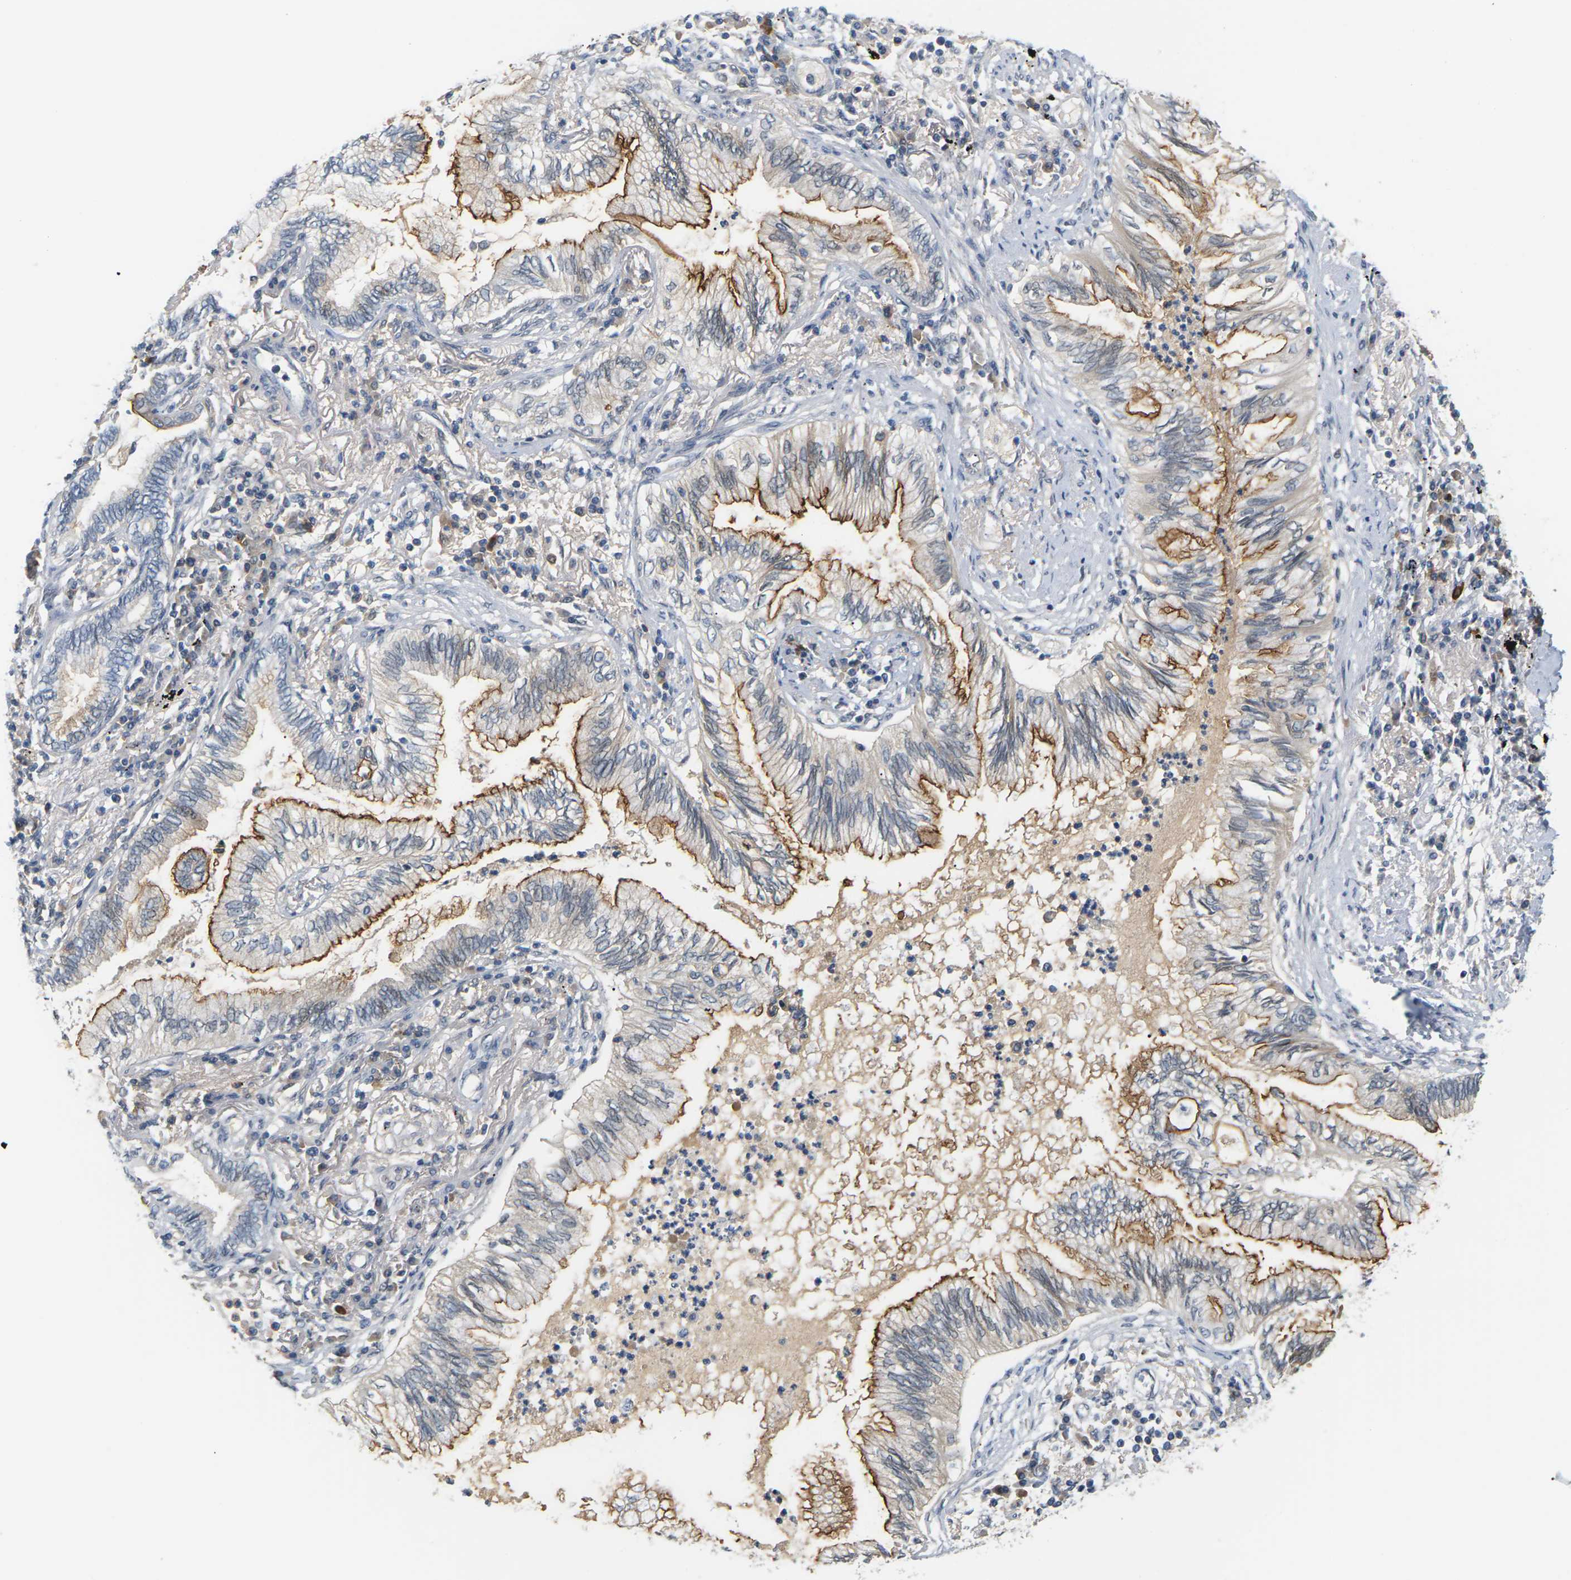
{"staining": {"intensity": "strong", "quantity": ">75%", "location": "cytoplasmic/membranous"}, "tissue": "lung cancer", "cell_type": "Tumor cells", "image_type": "cancer", "snomed": [{"axis": "morphology", "description": "Normal tissue, NOS"}, {"axis": "morphology", "description": "Adenocarcinoma, NOS"}, {"axis": "topography", "description": "Bronchus"}, {"axis": "topography", "description": "Lung"}], "caption": "A micrograph showing strong cytoplasmic/membranous expression in approximately >75% of tumor cells in lung adenocarcinoma, as visualized by brown immunohistochemical staining.", "gene": "PKP2", "patient": {"sex": "female", "age": 70}}